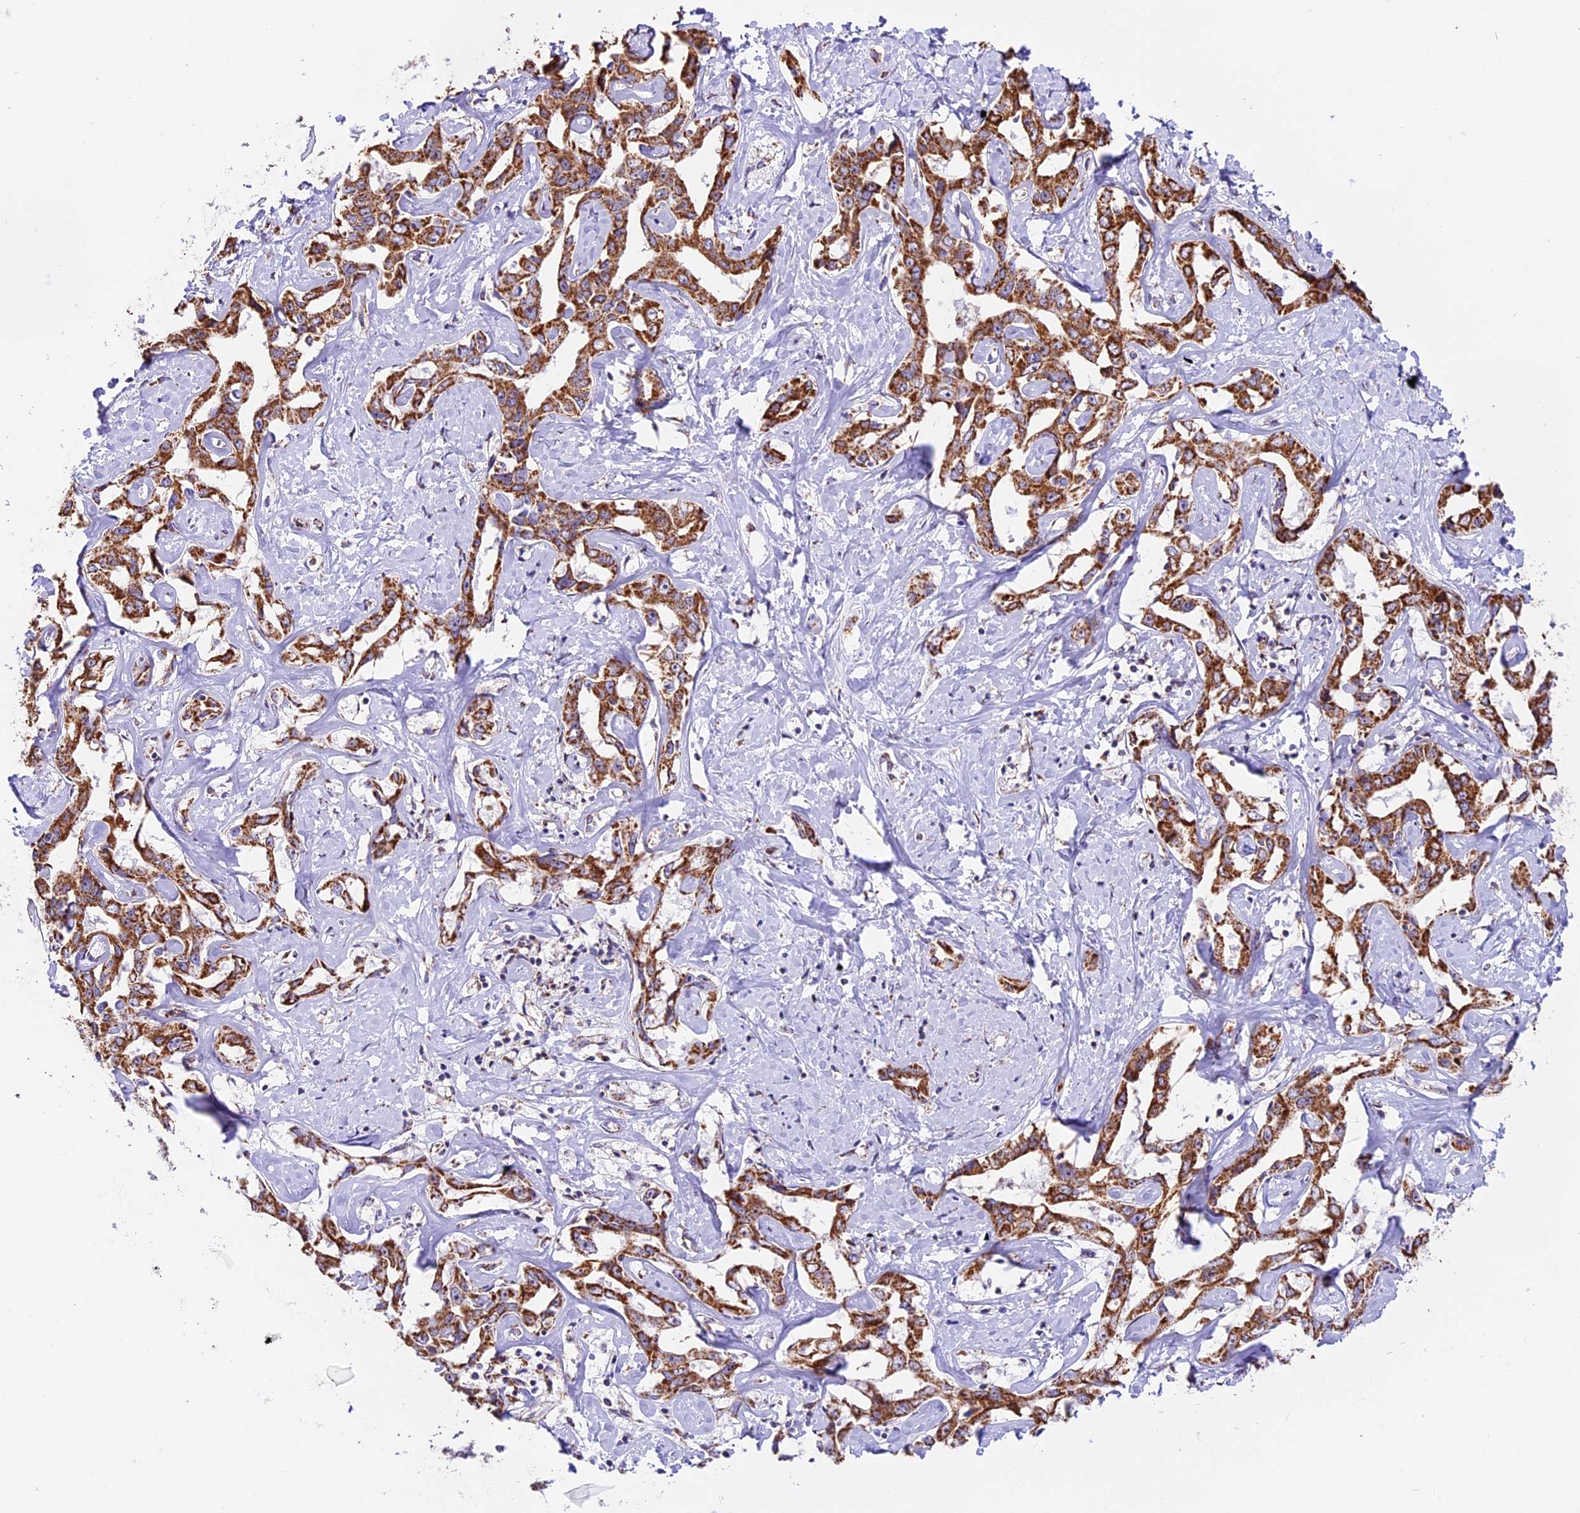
{"staining": {"intensity": "strong", "quantity": ">75%", "location": "cytoplasmic/membranous"}, "tissue": "liver cancer", "cell_type": "Tumor cells", "image_type": "cancer", "snomed": [{"axis": "morphology", "description": "Cholangiocarcinoma"}, {"axis": "topography", "description": "Liver"}], "caption": "Tumor cells display high levels of strong cytoplasmic/membranous expression in approximately >75% of cells in human liver cancer (cholangiocarcinoma).", "gene": "NDUFA8", "patient": {"sex": "male", "age": 59}}